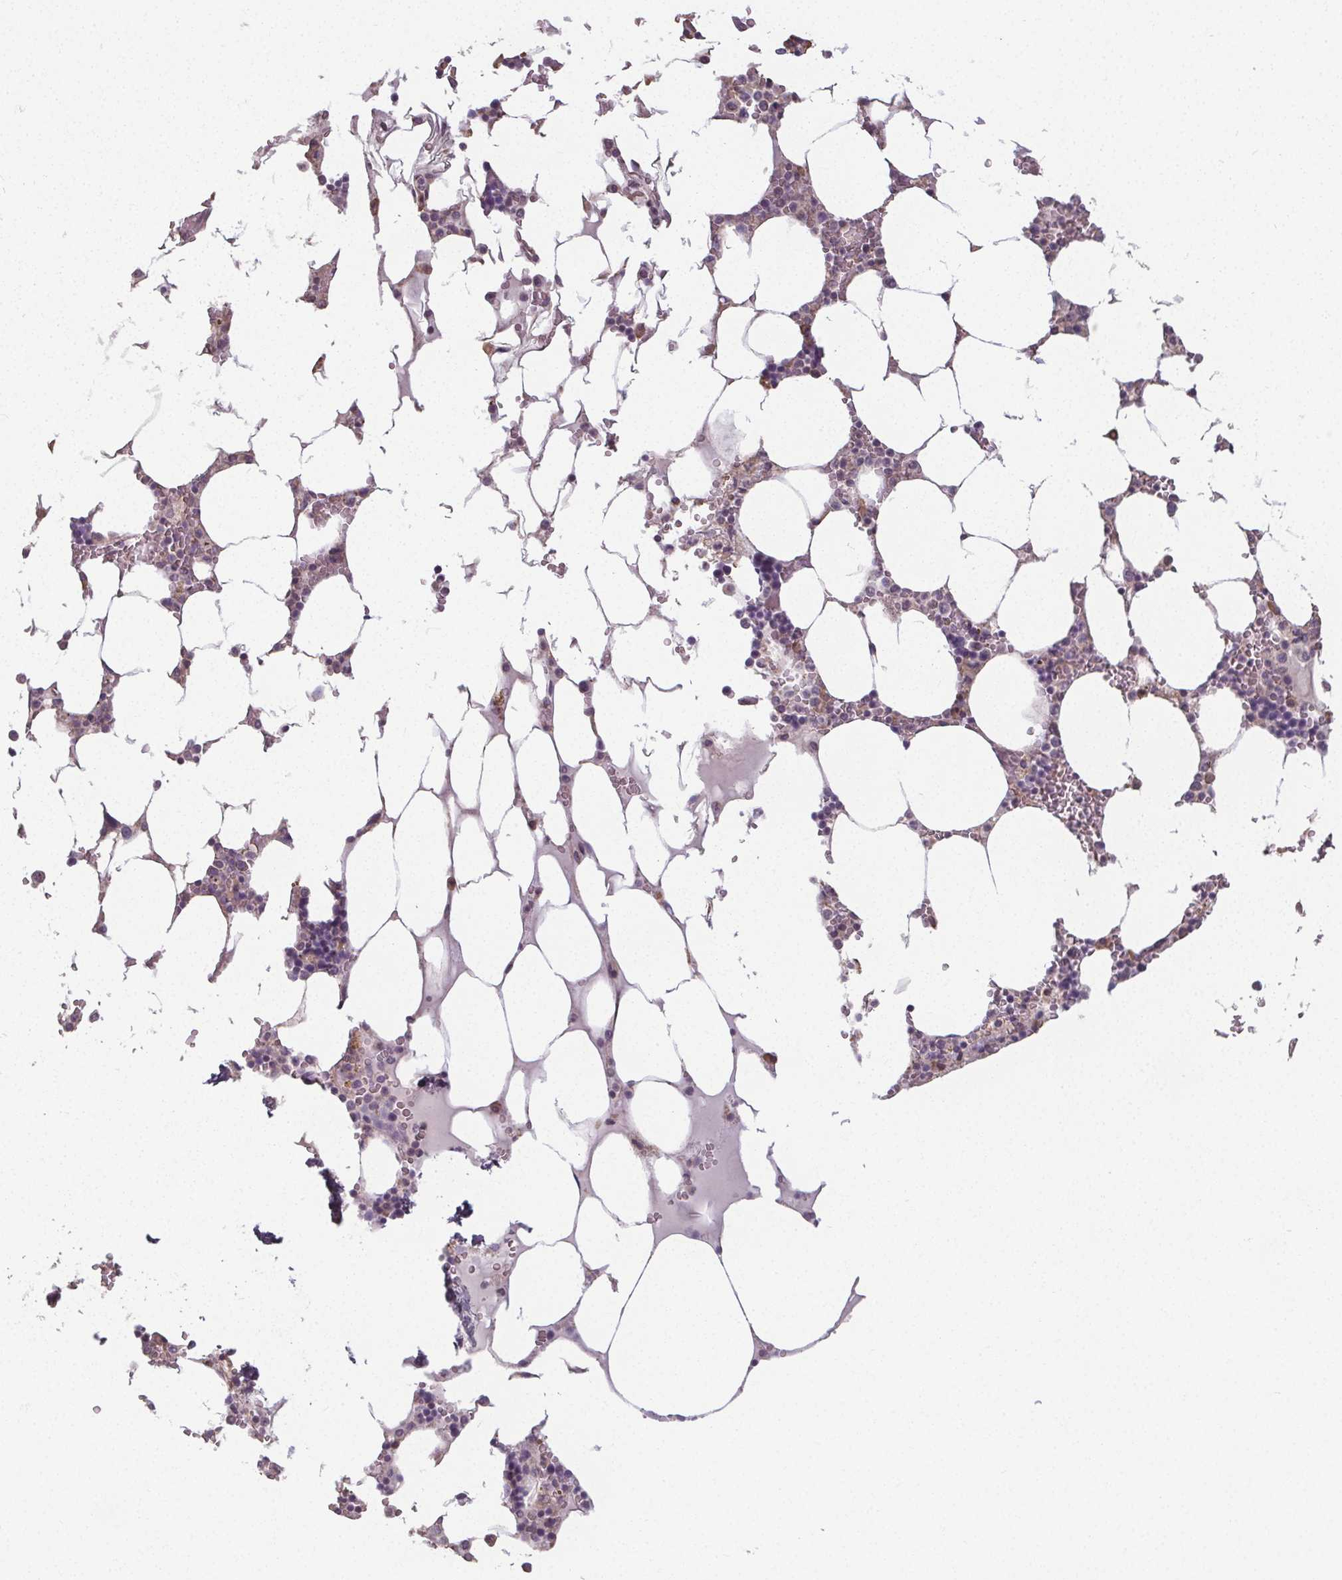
{"staining": {"intensity": "negative", "quantity": "none", "location": "none"}, "tissue": "bone marrow", "cell_type": "Hematopoietic cells", "image_type": "normal", "snomed": [{"axis": "morphology", "description": "Normal tissue, NOS"}, {"axis": "topography", "description": "Bone marrow"}], "caption": "Histopathology image shows no significant protein expression in hematopoietic cells of benign bone marrow.", "gene": "SLC26A2", "patient": {"sex": "male", "age": 64}}